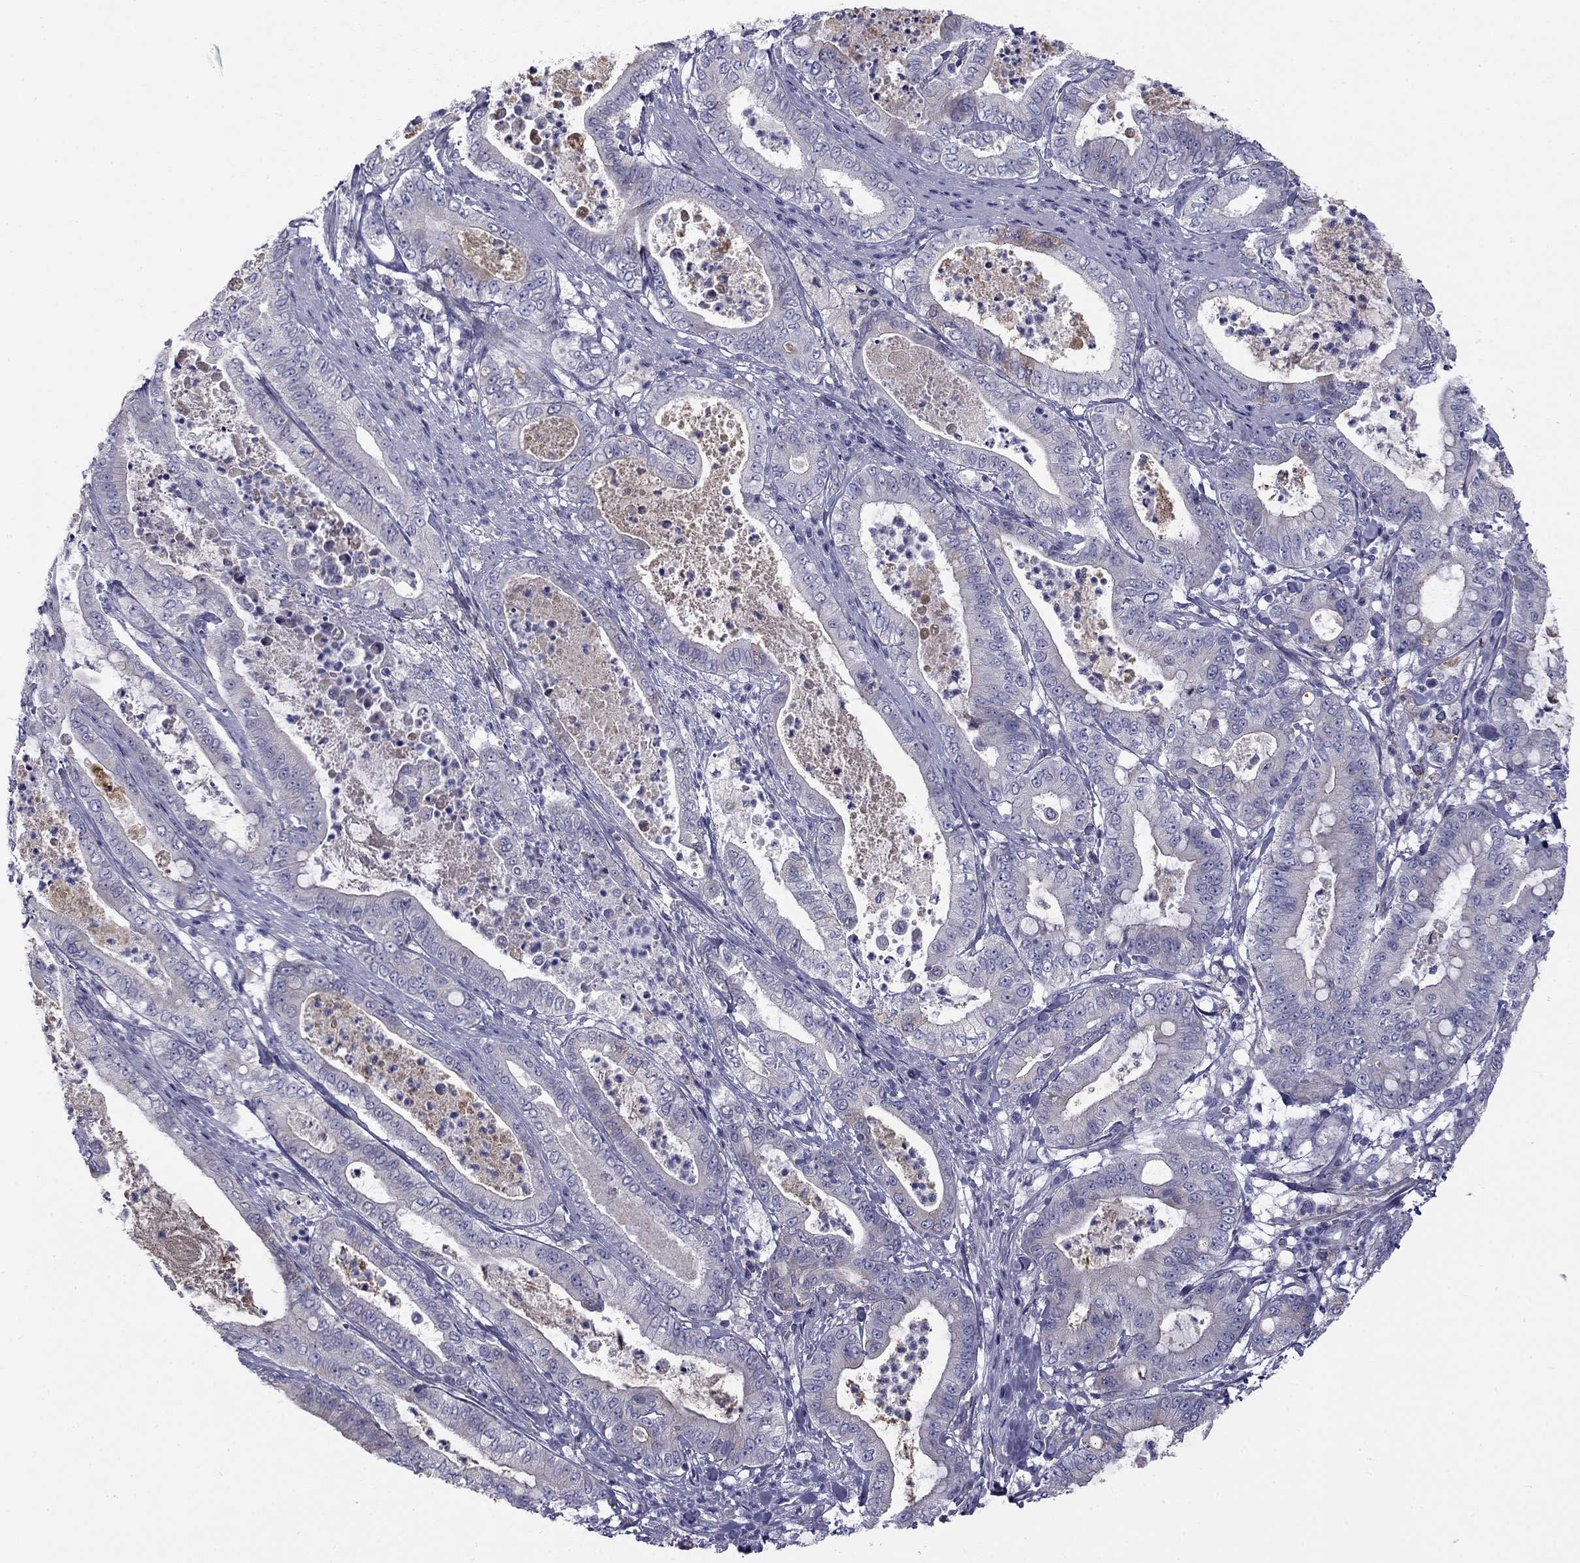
{"staining": {"intensity": "weak", "quantity": "<25%", "location": "cytoplasmic/membranous"}, "tissue": "pancreatic cancer", "cell_type": "Tumor cells", "image_type": "cancer", "snomed": [{"axis": "morphology", "description": "Adenocarcinoma, NOS"}, {"axis": "topography", "description": "Pancreas"}], "caption": "Immunohistochemistry (IHC) photomicrograph of neoplastic tissue: human pancreatic cancer stained with DAB (3,3'-diaminobenzidine) shows no significant protein positivity in tumor cells. (DAB (3,3'-diaminobenzidine) immunohistochemistry (IHC), high magnification).", "gene": "CLPSL2", "patient": {"sex": "male", "age": 71}}